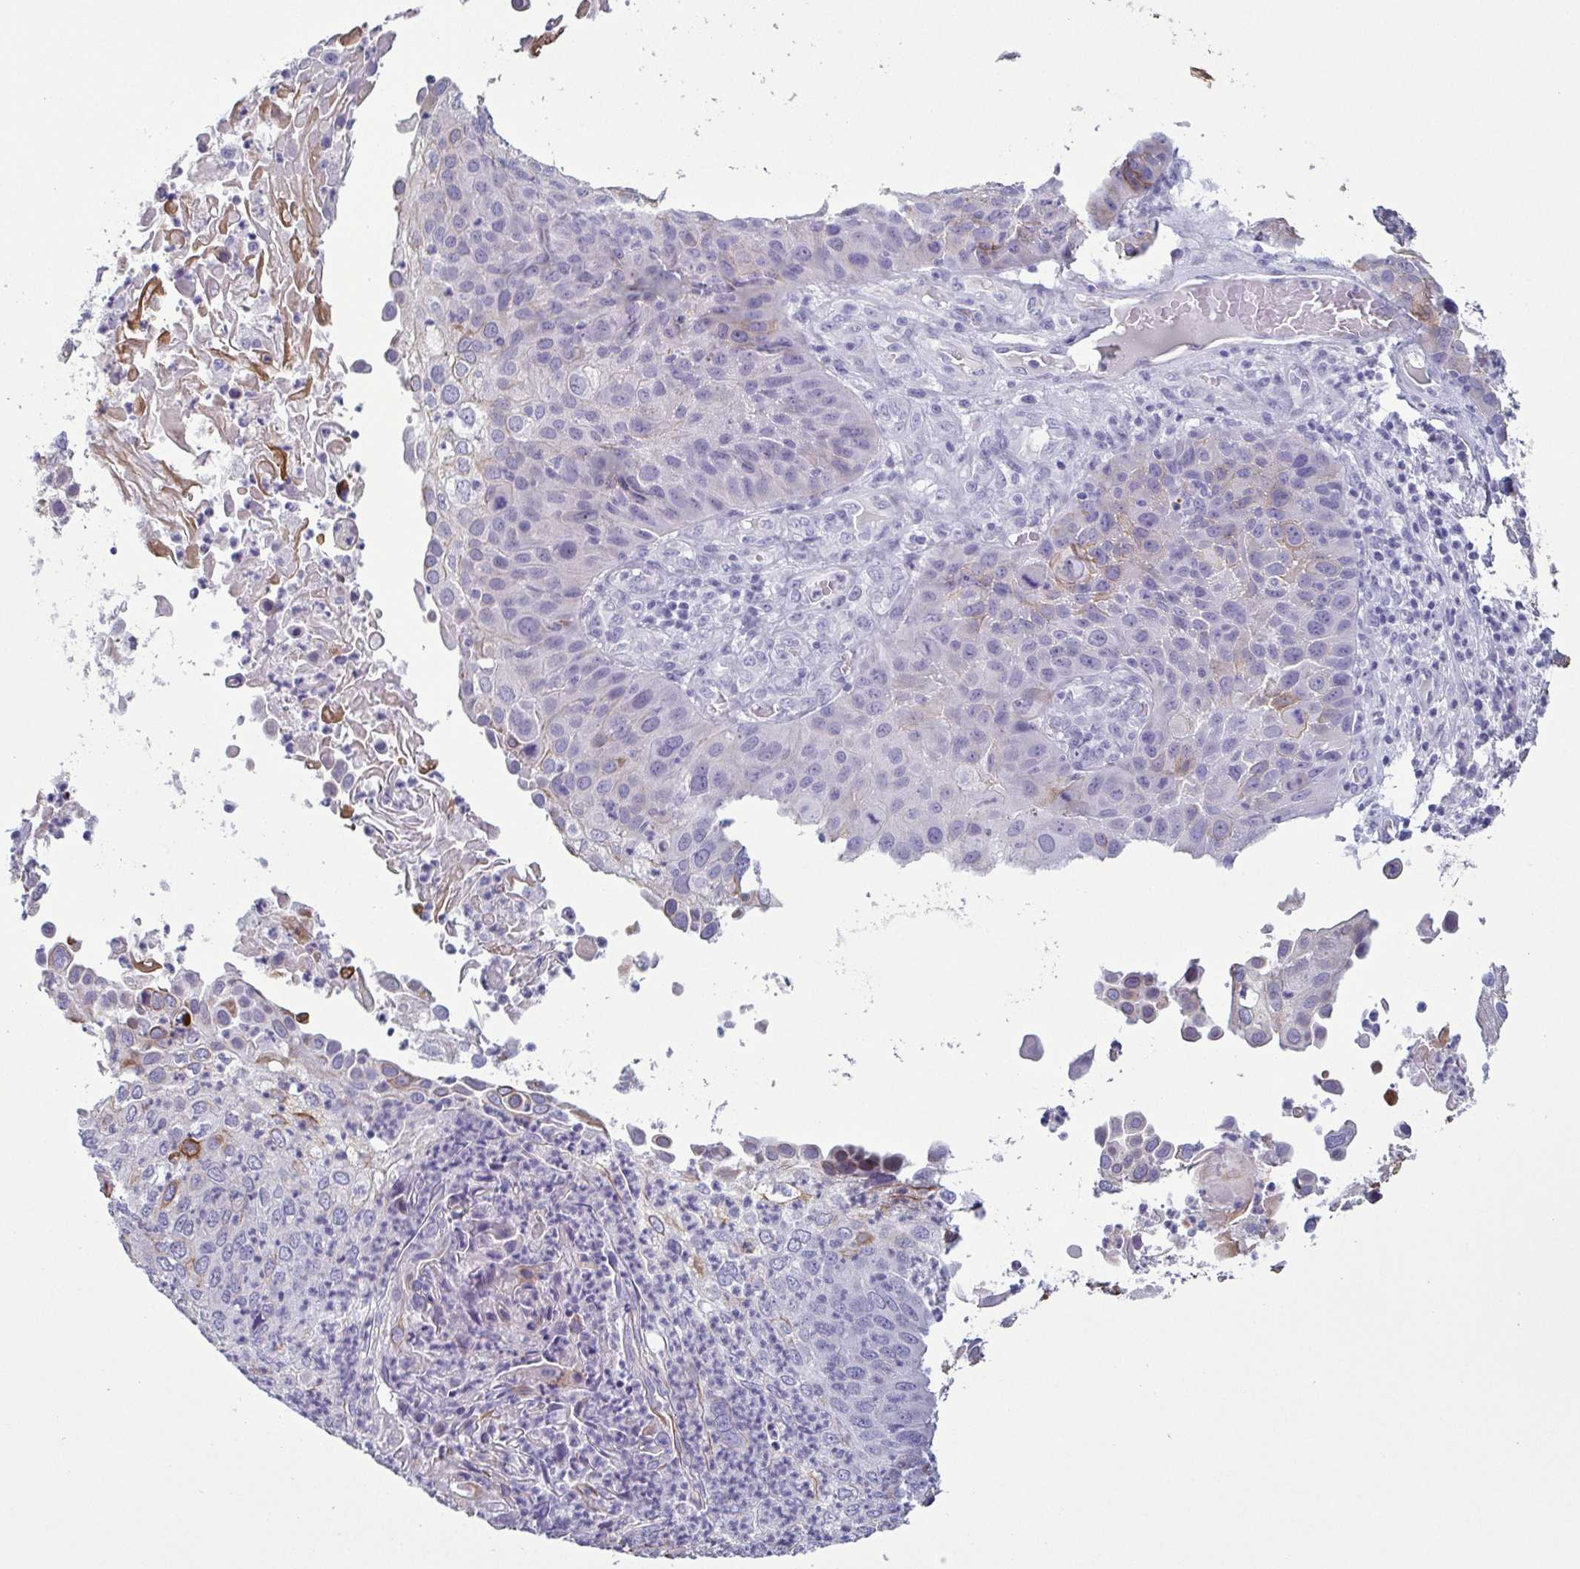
{"staining": {"intensity": "moderate", "quantity": "<25%", "location": "cytoplasmic/membranous"}, "tissue": "skin cancer", "cell_type": "Tumor cells", "image_type": "cancer", "snomed": [{"axis": "morphology", "description": "Squamous cell carcinoma, NOS"}, {"axis": "topography", "description": "Skin"}], "caption": "A high-resolution histopathology image shows IHC staining of squamous cell carcinoma (skin), which reveals moderate cytoplasmic/membranous expression in approximately <25% of tumor cells.", "gene": "KRT10", "patient": {"sex": "male", "age": 87}}